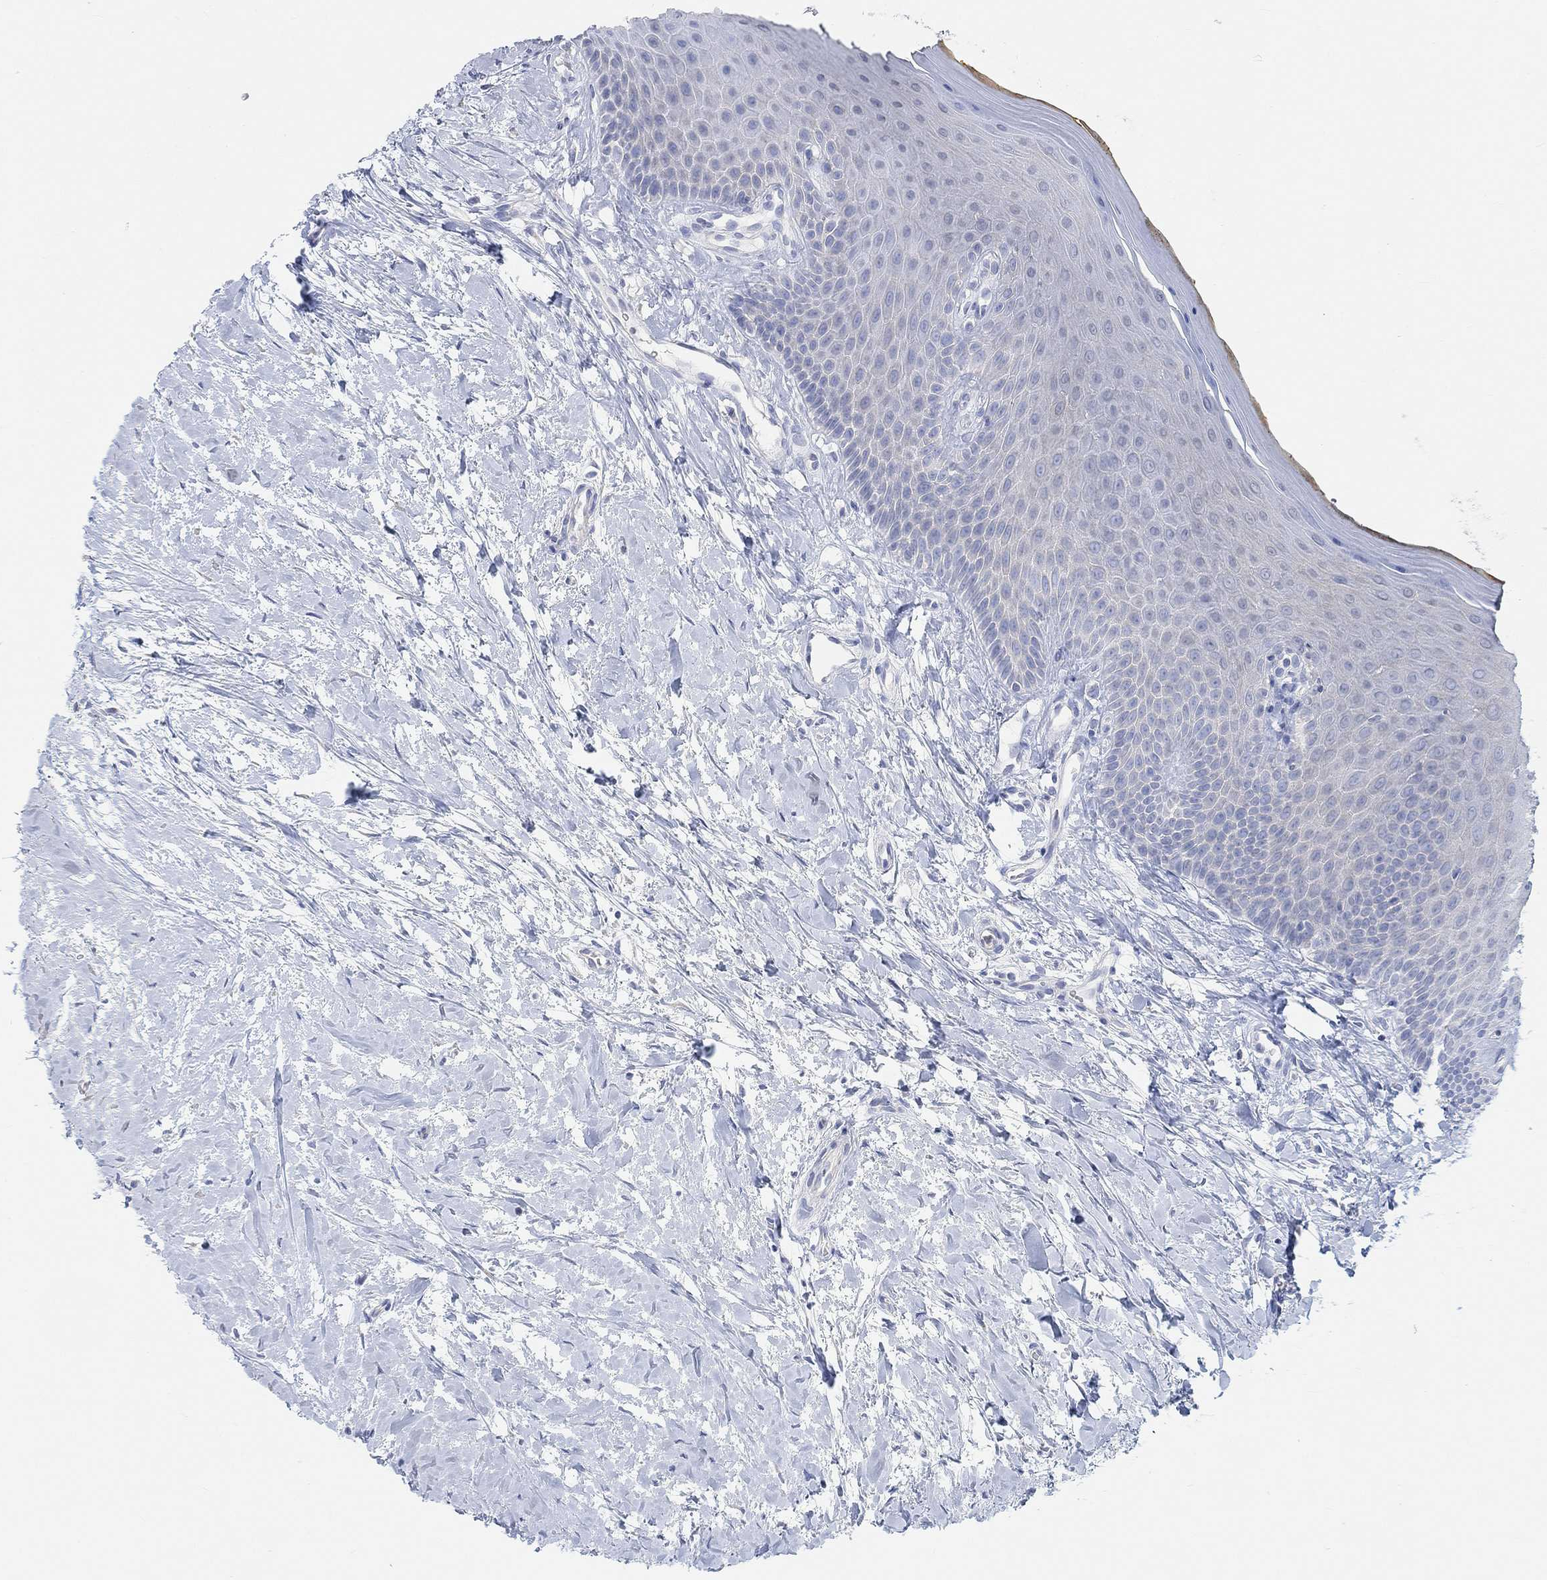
{"staining": {"intensity": "negative", "quantity": "none", "location": "none"}, "tissue": "oral mucosa", "cell_type": "Squamous epithelial cells", "image_type": "normal", "snomed": [{"axis": "morphology", "description": "Normal tissue, NOS"}, {"axis": "topography", "description": "Oral tissue"}], "caption": "Squamous epithelial cells show no significant positivity in unremarkable oral mucosa. Nuclei are stained in blue.", "gene": "NLRP14", "patient": {"sex": "female", "age": 43}}